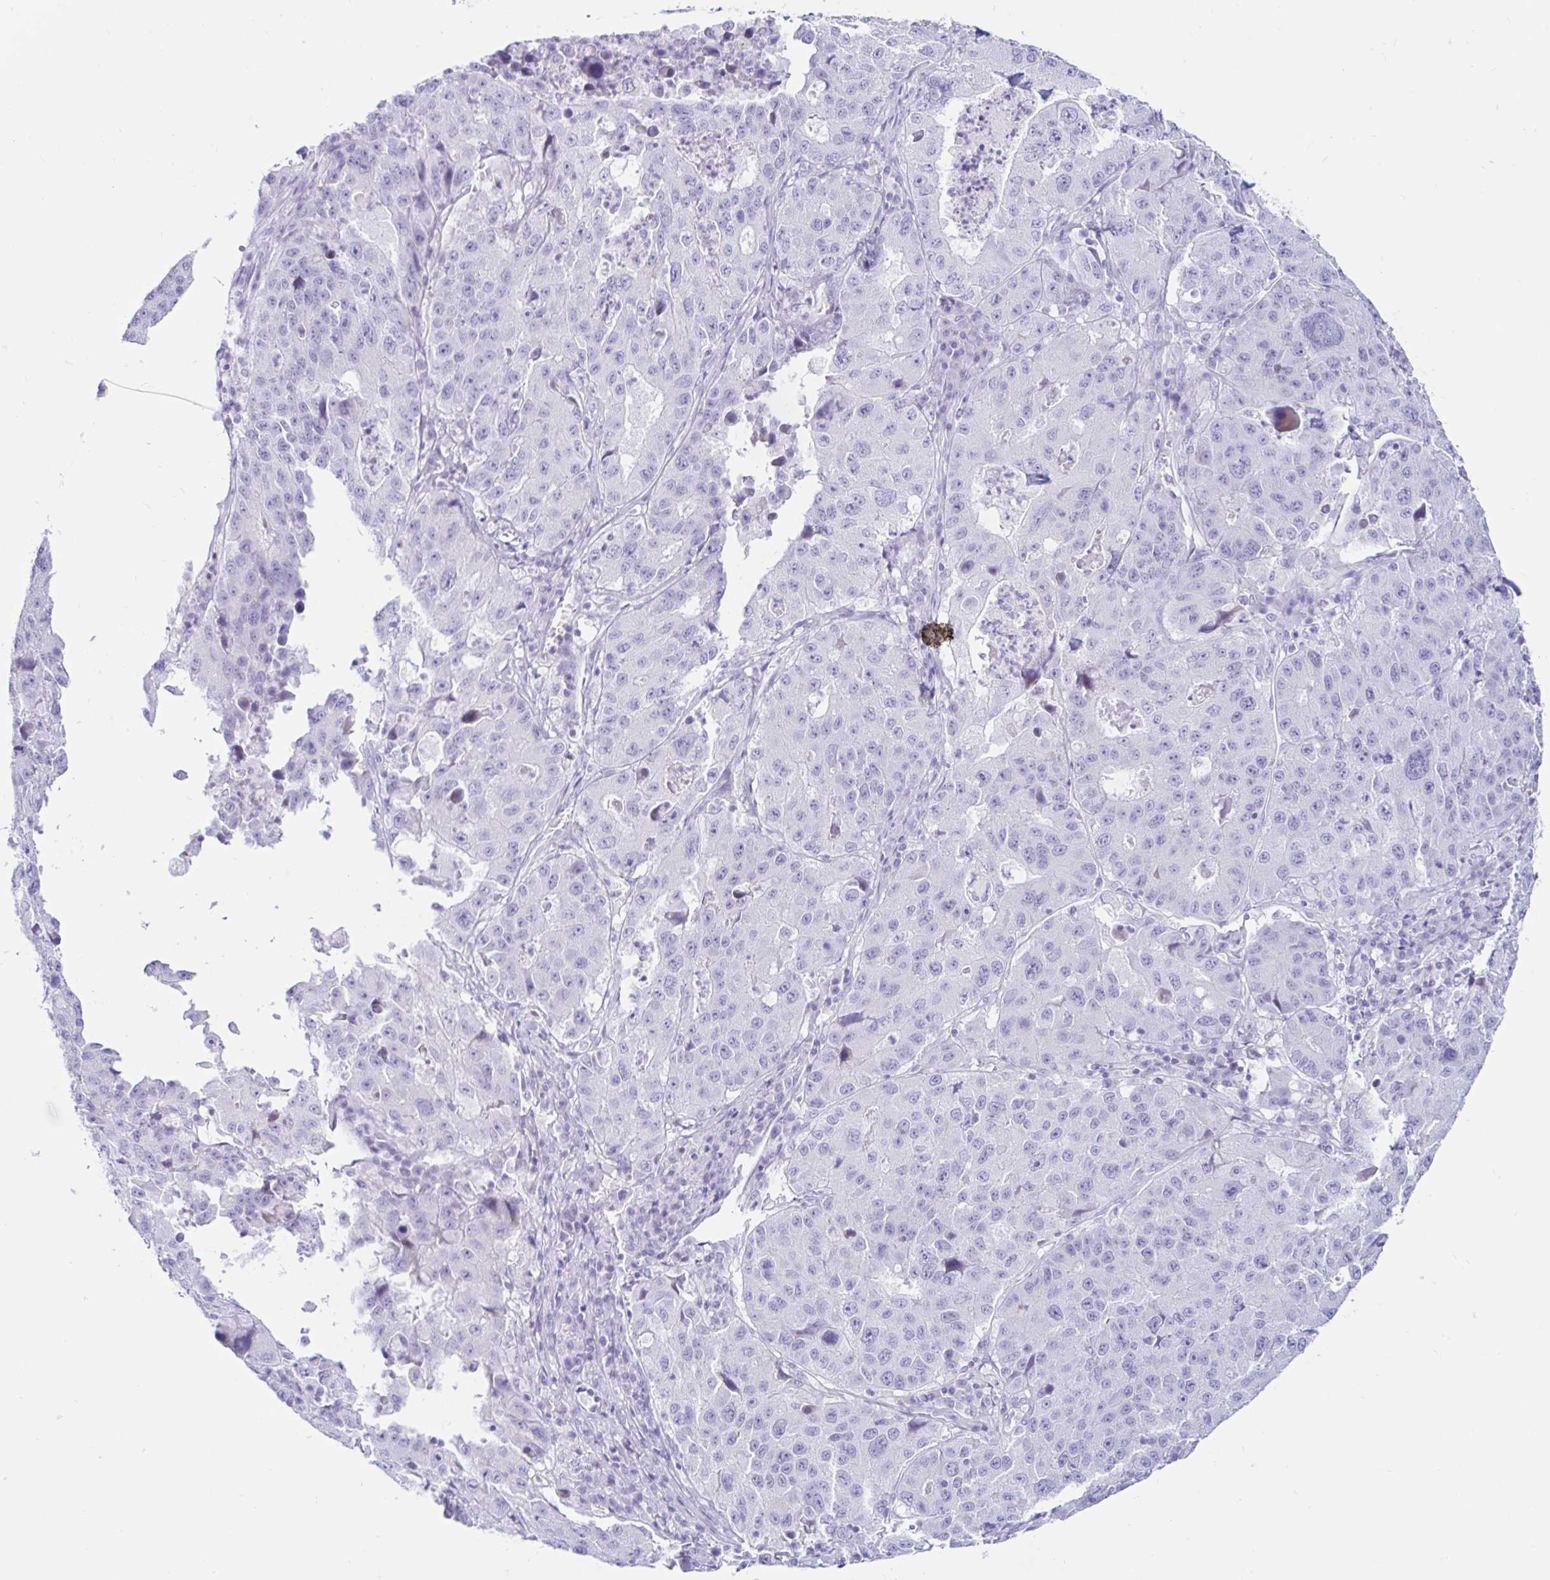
{"staining": {"intensity": "negative", "quantity": "none", "location": "none"}, "tissue": "stomach cancer", "cell_type": "Tumor cells", "image_type": "cancer", "snomed": [{"axis": "morphology", "description": "Adenocarcinoma, NOS"}, {"axis": "topography", "description": "Stomach"}], "caption": "Tumor cells are negative for protein expression in human adenocarcinoma (stomach).", "gene": "BEST1", "patient": {"sex": "male", "age": 71}}